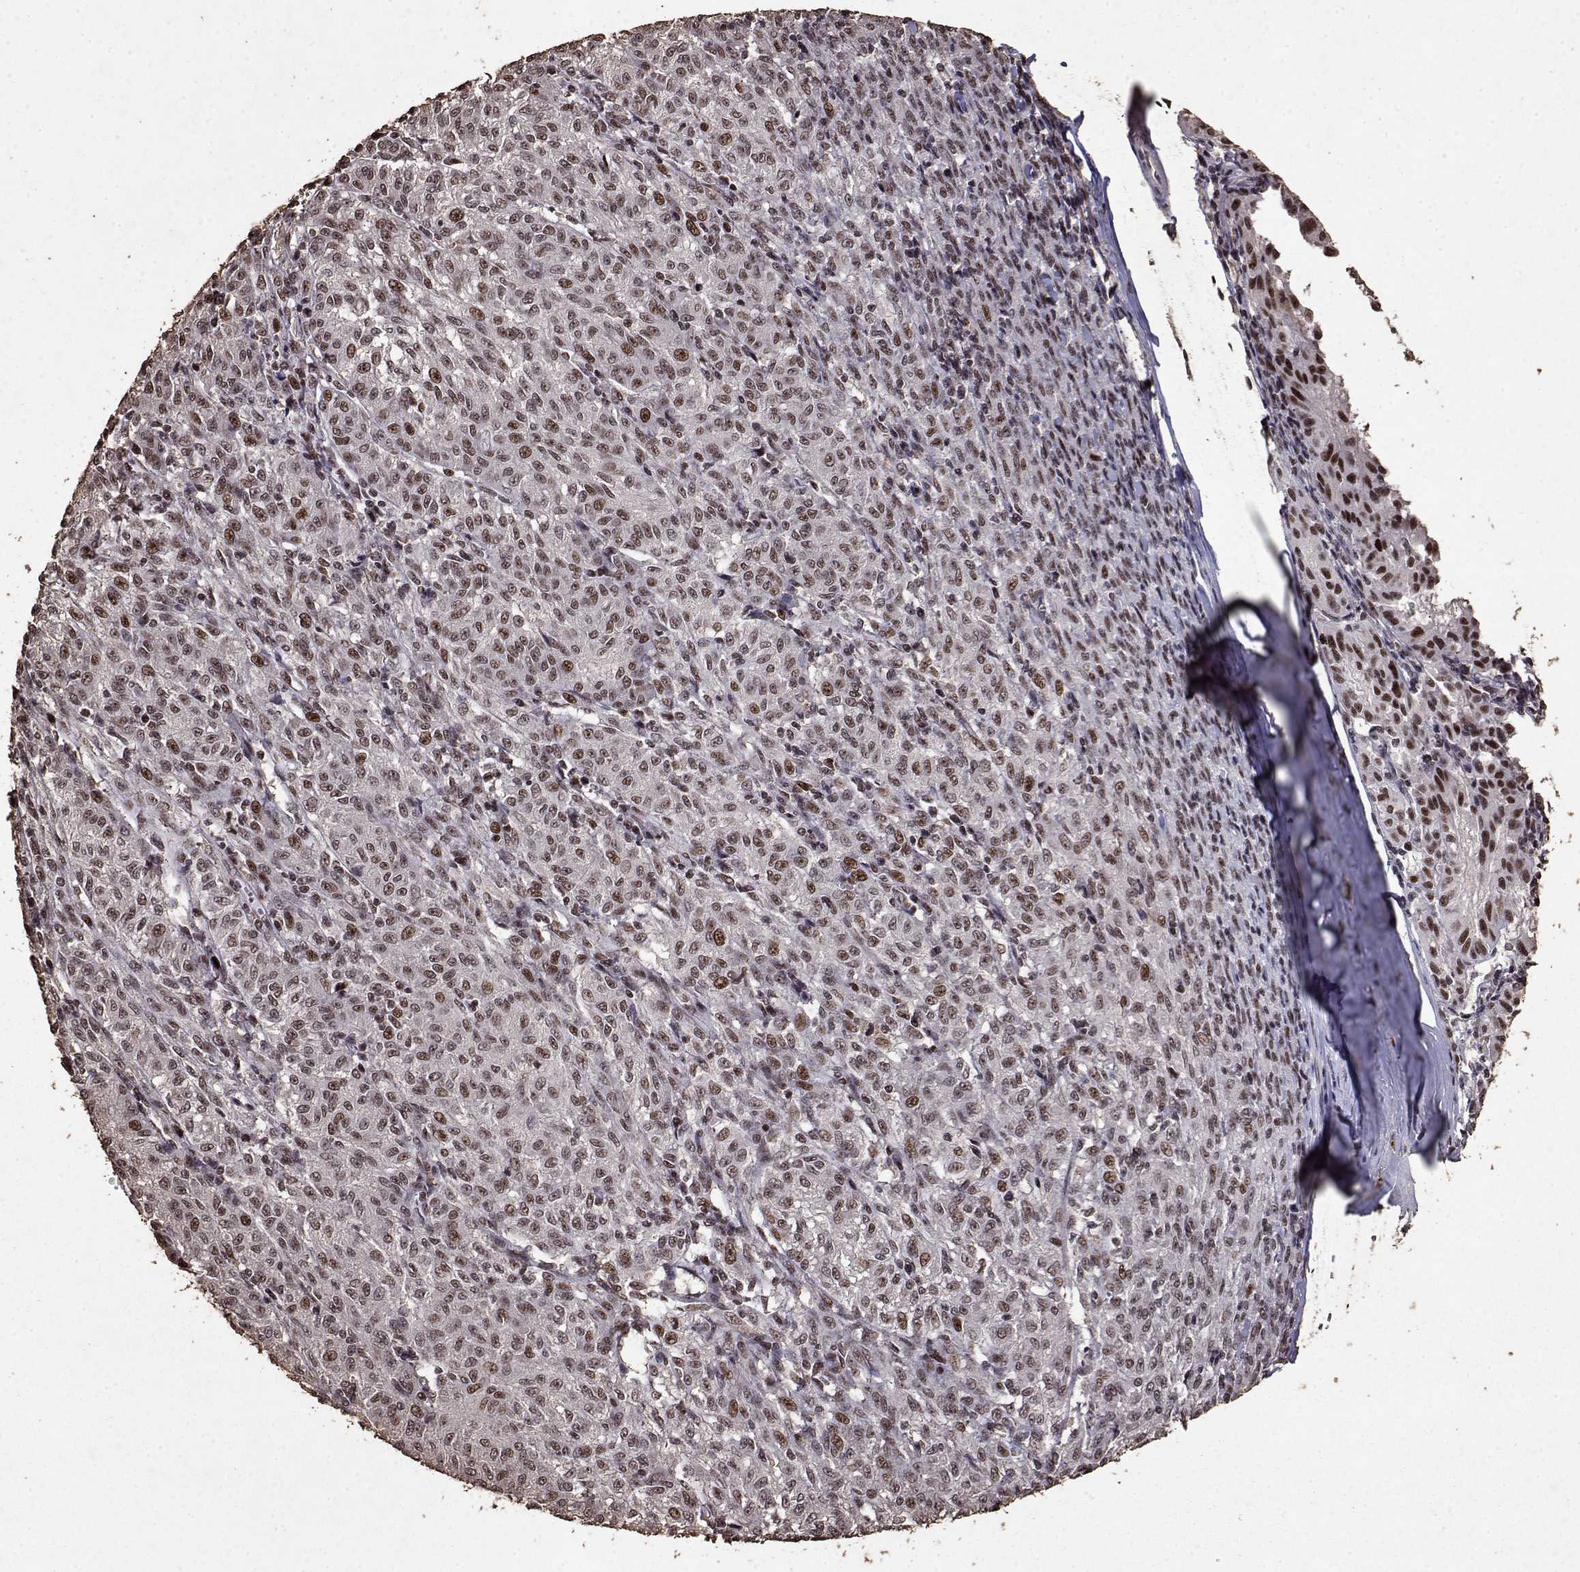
{"staining": {"intensity": "strong", "quantity": ">75%", "location": "nuclear"}, "tissue": "melanoma", "cell_type": "Tumor cells", "image_type": "cancer", "snomed": [{"axis": "morphology", "description": "Malignant melanoma, NOS"}, {"axis": "topography", "description": "Skin"}], "caption": "Immunohistochemical staining of human melanoma shows strong nuclear protein expression in about >75% of tumor cells.", "gene": "TOE1", "patient": {"sex": "female", "age": 72}}